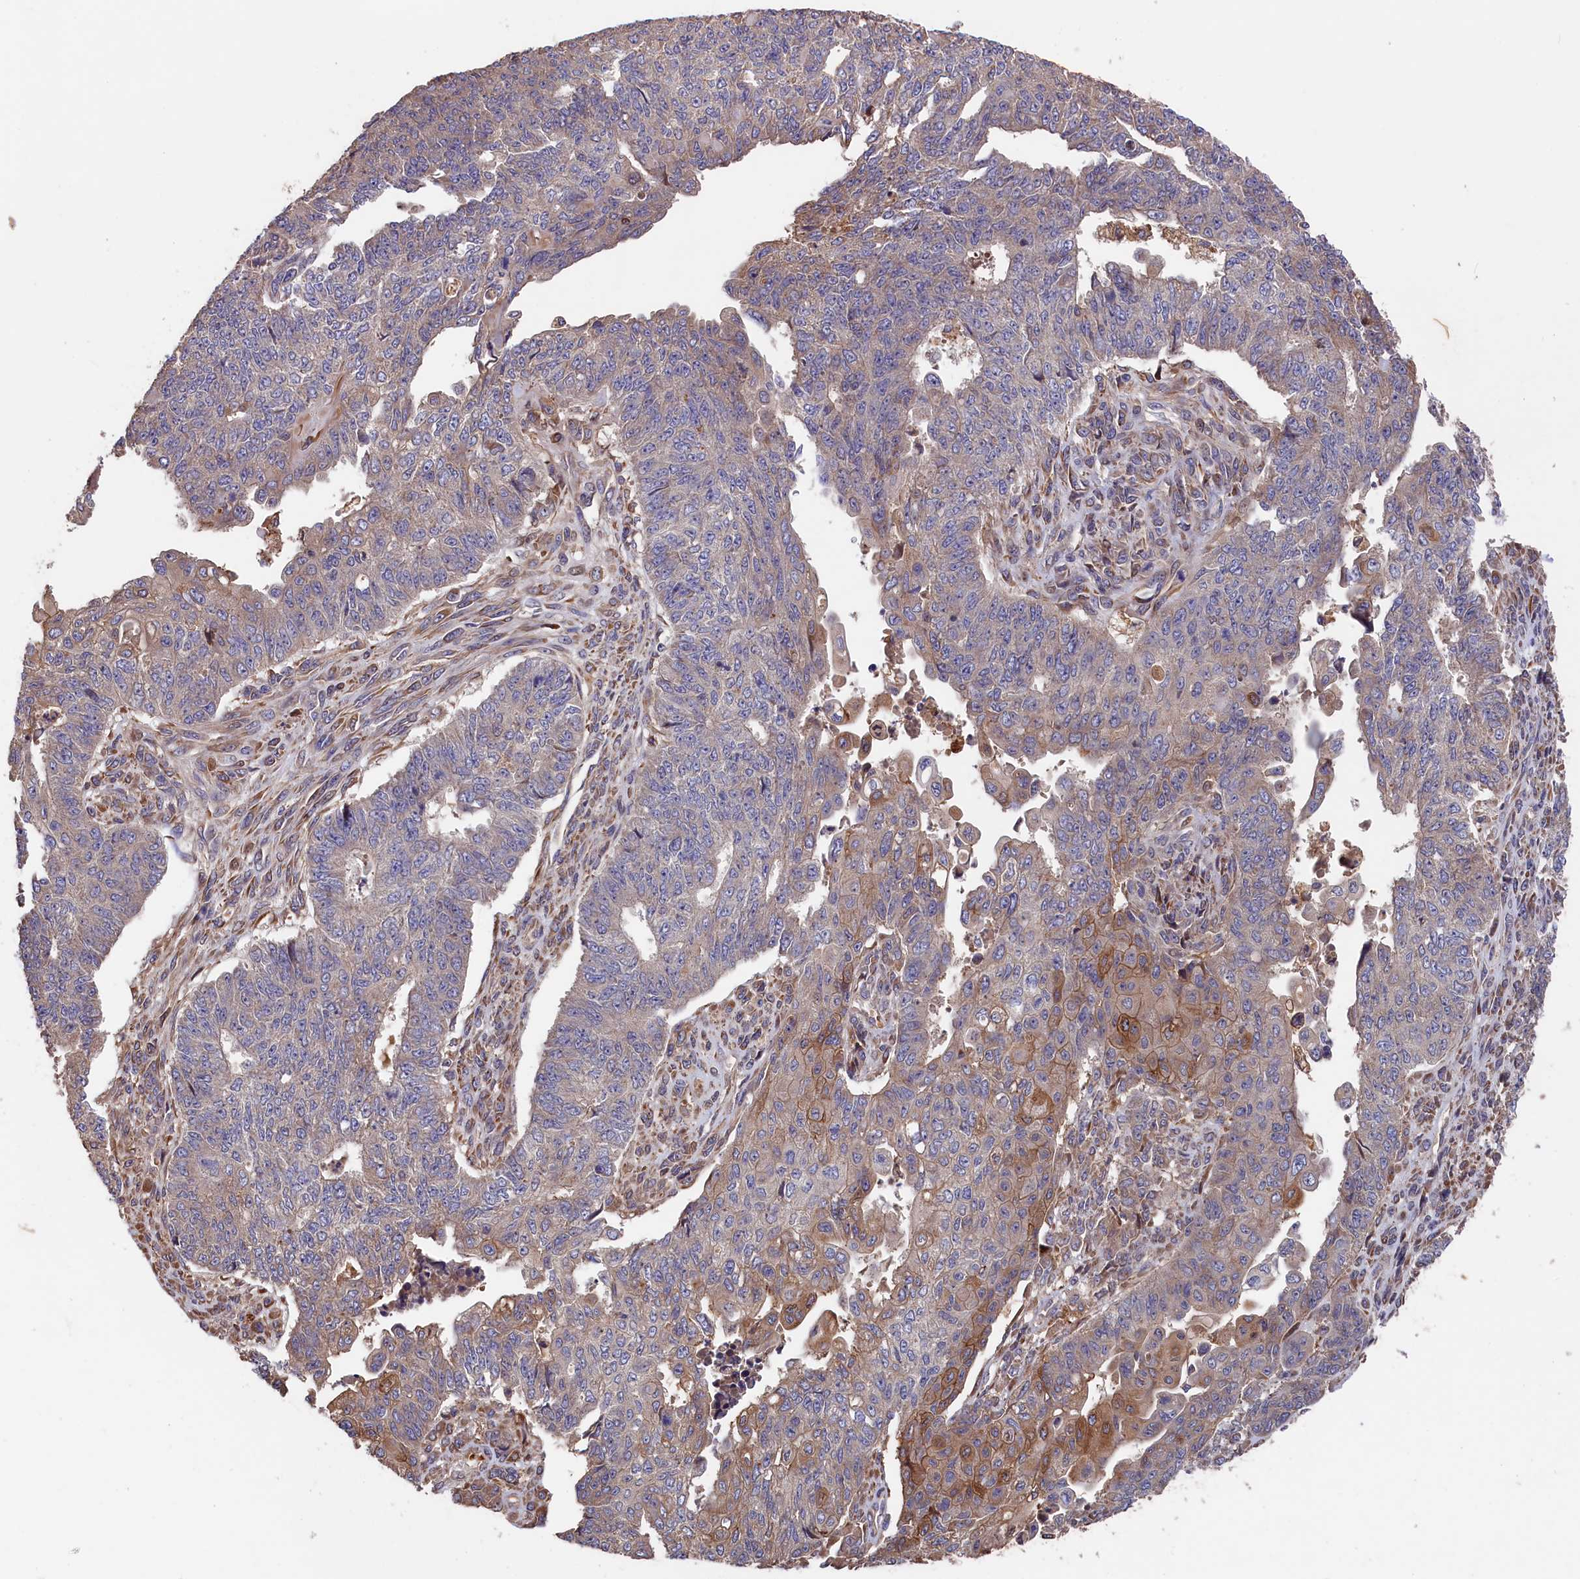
{"staining": {"intensity": "moderate", "quantity": "<25%", "location": "cytoplasmic/membranous"}, "tissue": "endometrial cancer", "cell_type": "Tumor cells", "image_type": "cancer", "snomed": [{"axis": "morphology", "description": "Adenocarcinoma, NOS"}, {"axis": "topography", "description": "Endometrium"}], "caption": "About <25% of tumor cells in endometrial cancer reveal moderate cytoplasmic/membranous protein staining as visualized by brown immunohistochemical staining.", "gene": "GREB1L", "patient": {"sex": "female", "age": 32}}